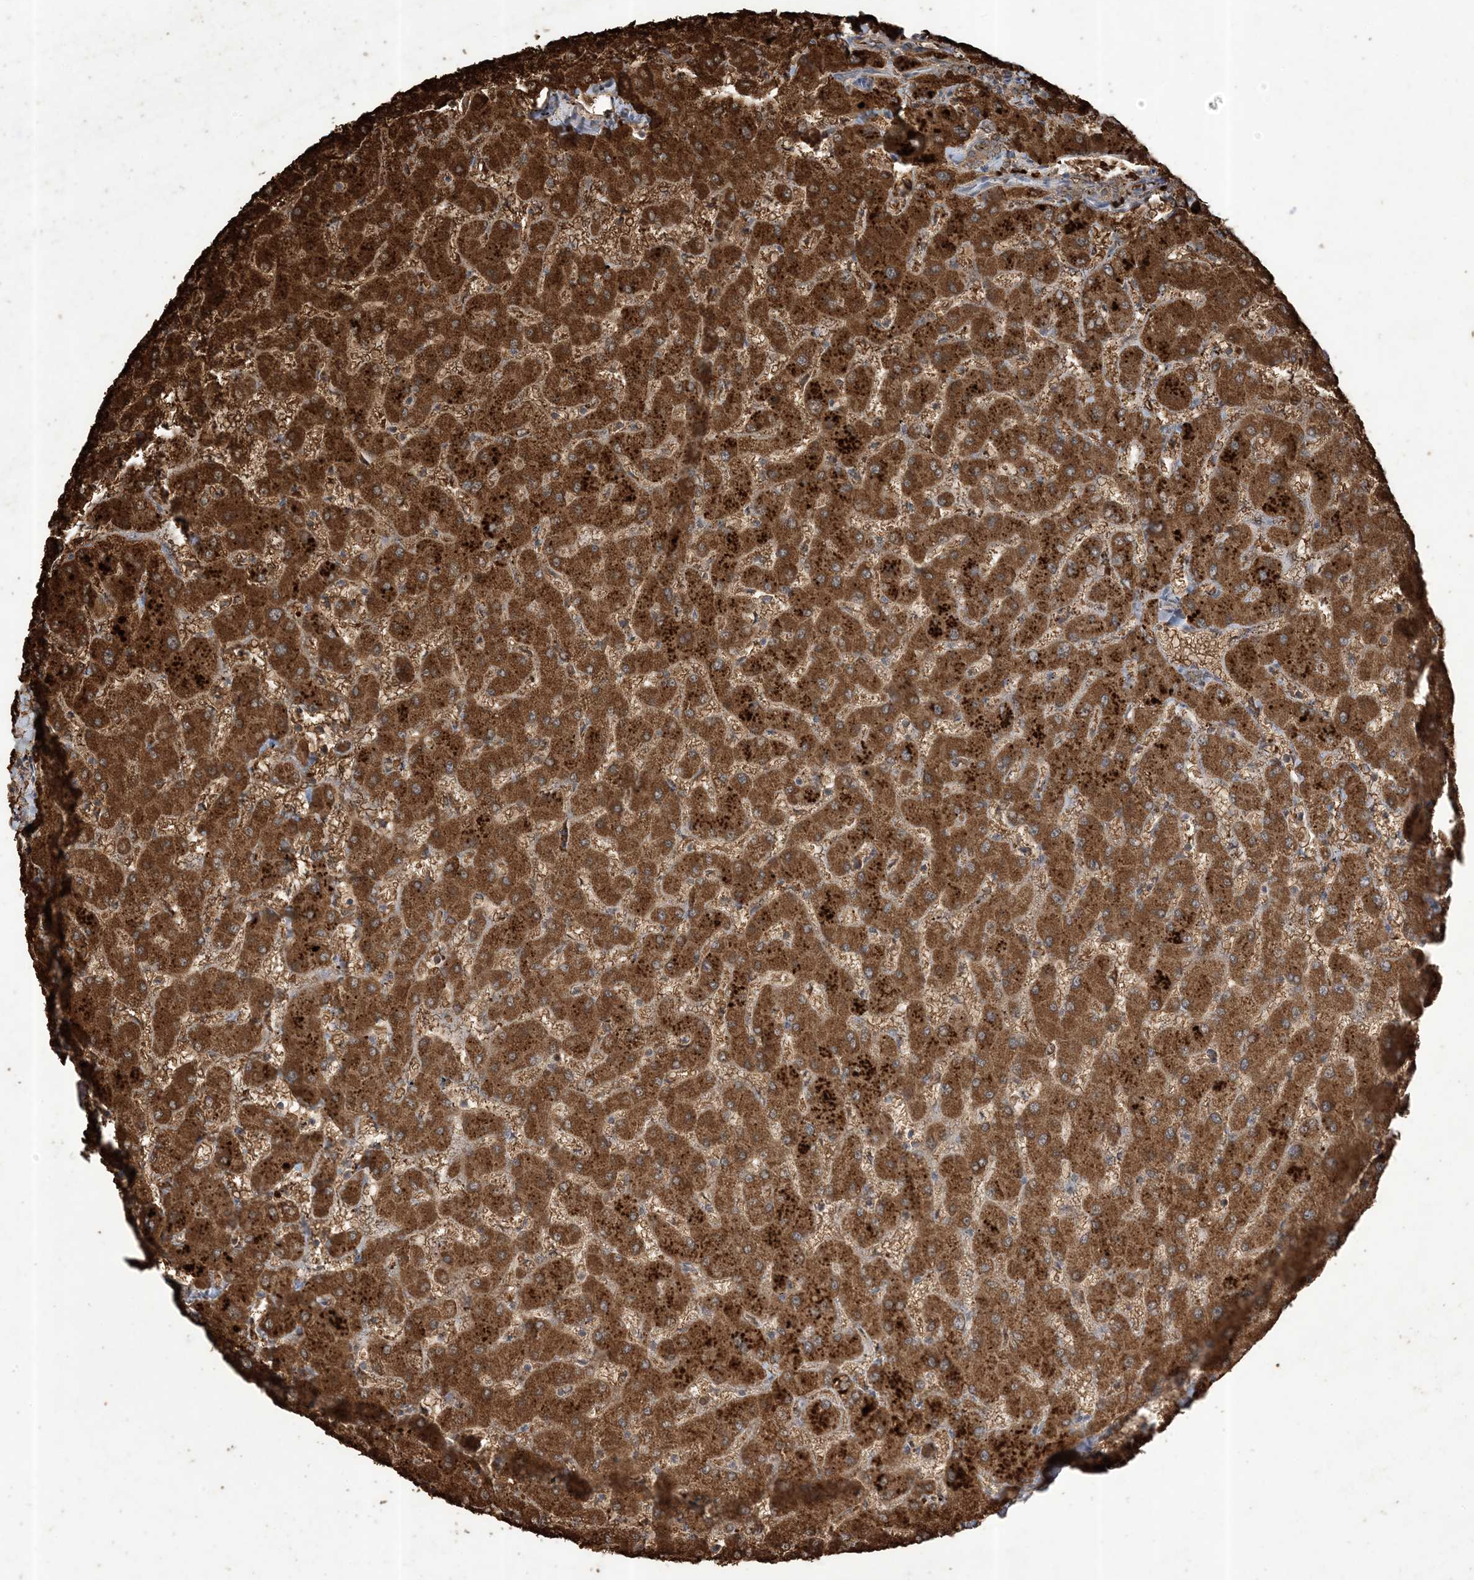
{"staining": {"intensity": "moderate", "quantity": ">75%", "location": "cytoplasmic/membranous"}, "tissue": "liver", "cell_type": "Cholangiocytes", "image_type": "normal", "snomed": [{"axis": "morphology", "description": "Normal tissue, NOS"}, {"axis": "topography", "description": "Liver"}], "caption": "Moderate cytoplasmic/membranous expression for a protein is seen in about >75% of cholangiocytes of normal liver using immunohistochemistry.", "gene": "HPS4", "patient": {"sex": "female", "age": 63}}